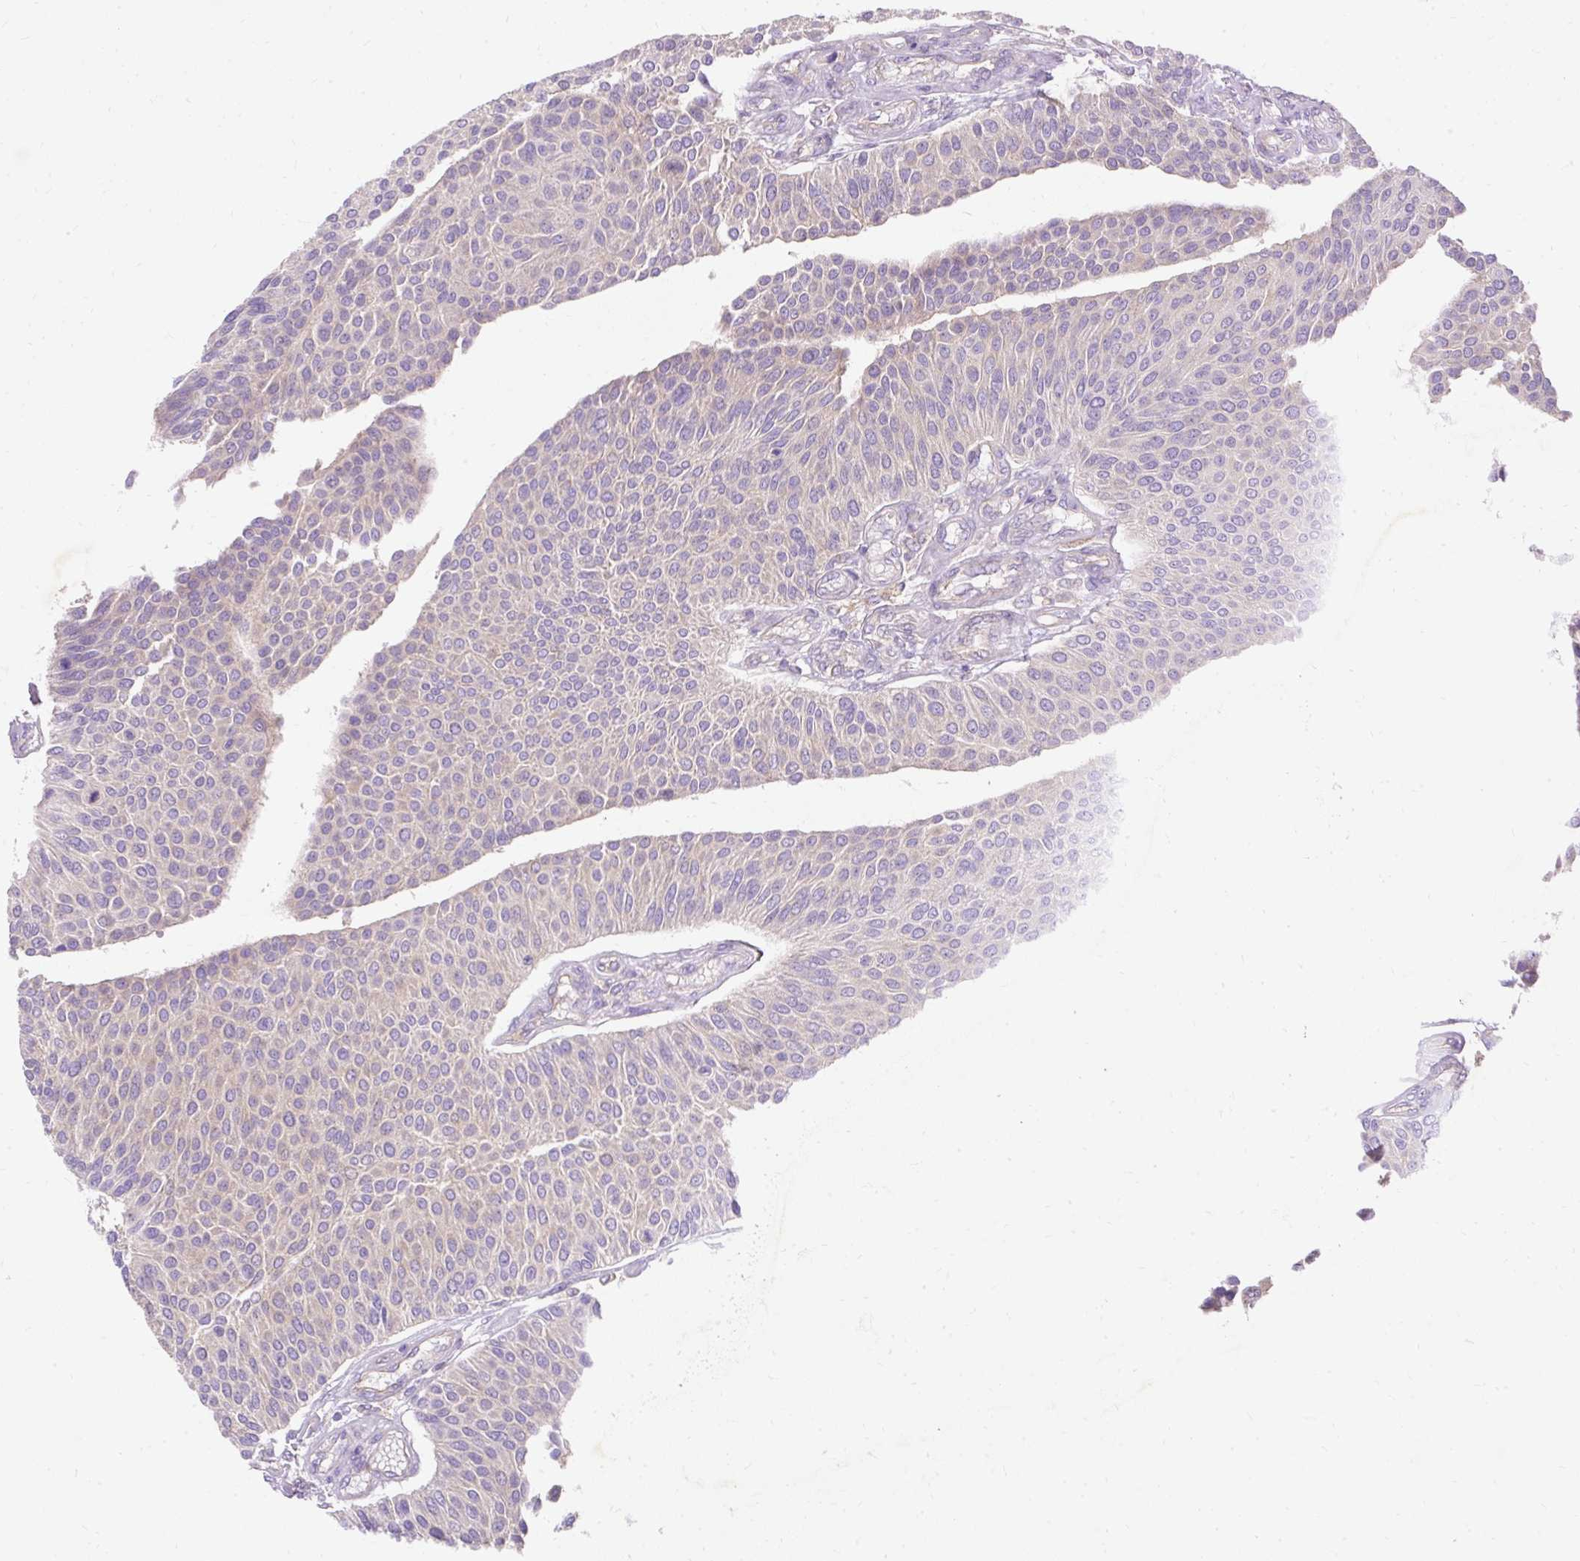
{"staining": {"intensity": "weak", "quantity": "25%-75%", "location": "cytoplasmic/membranous"}, "tissue": "urothelial cancer", "cell_type": "Tumor cells", "image_type": "cancer", "snomed": [{"axis": "morphology", "description": "Urothelial carcinoma, NOS"}, {"axis": "topography", "description": "Urinary bladder"}], "caption": "Immunohistochemistry (IHC) (DAB (3,3'-diaminobenzidine)) staining of urothelial cancer shows weak cytoplasmic/membranous protein expression in approximately 25%-75% of tumor cells.", "gene": "OR4K15", "patient": {"sex": "male", "age": 55}}